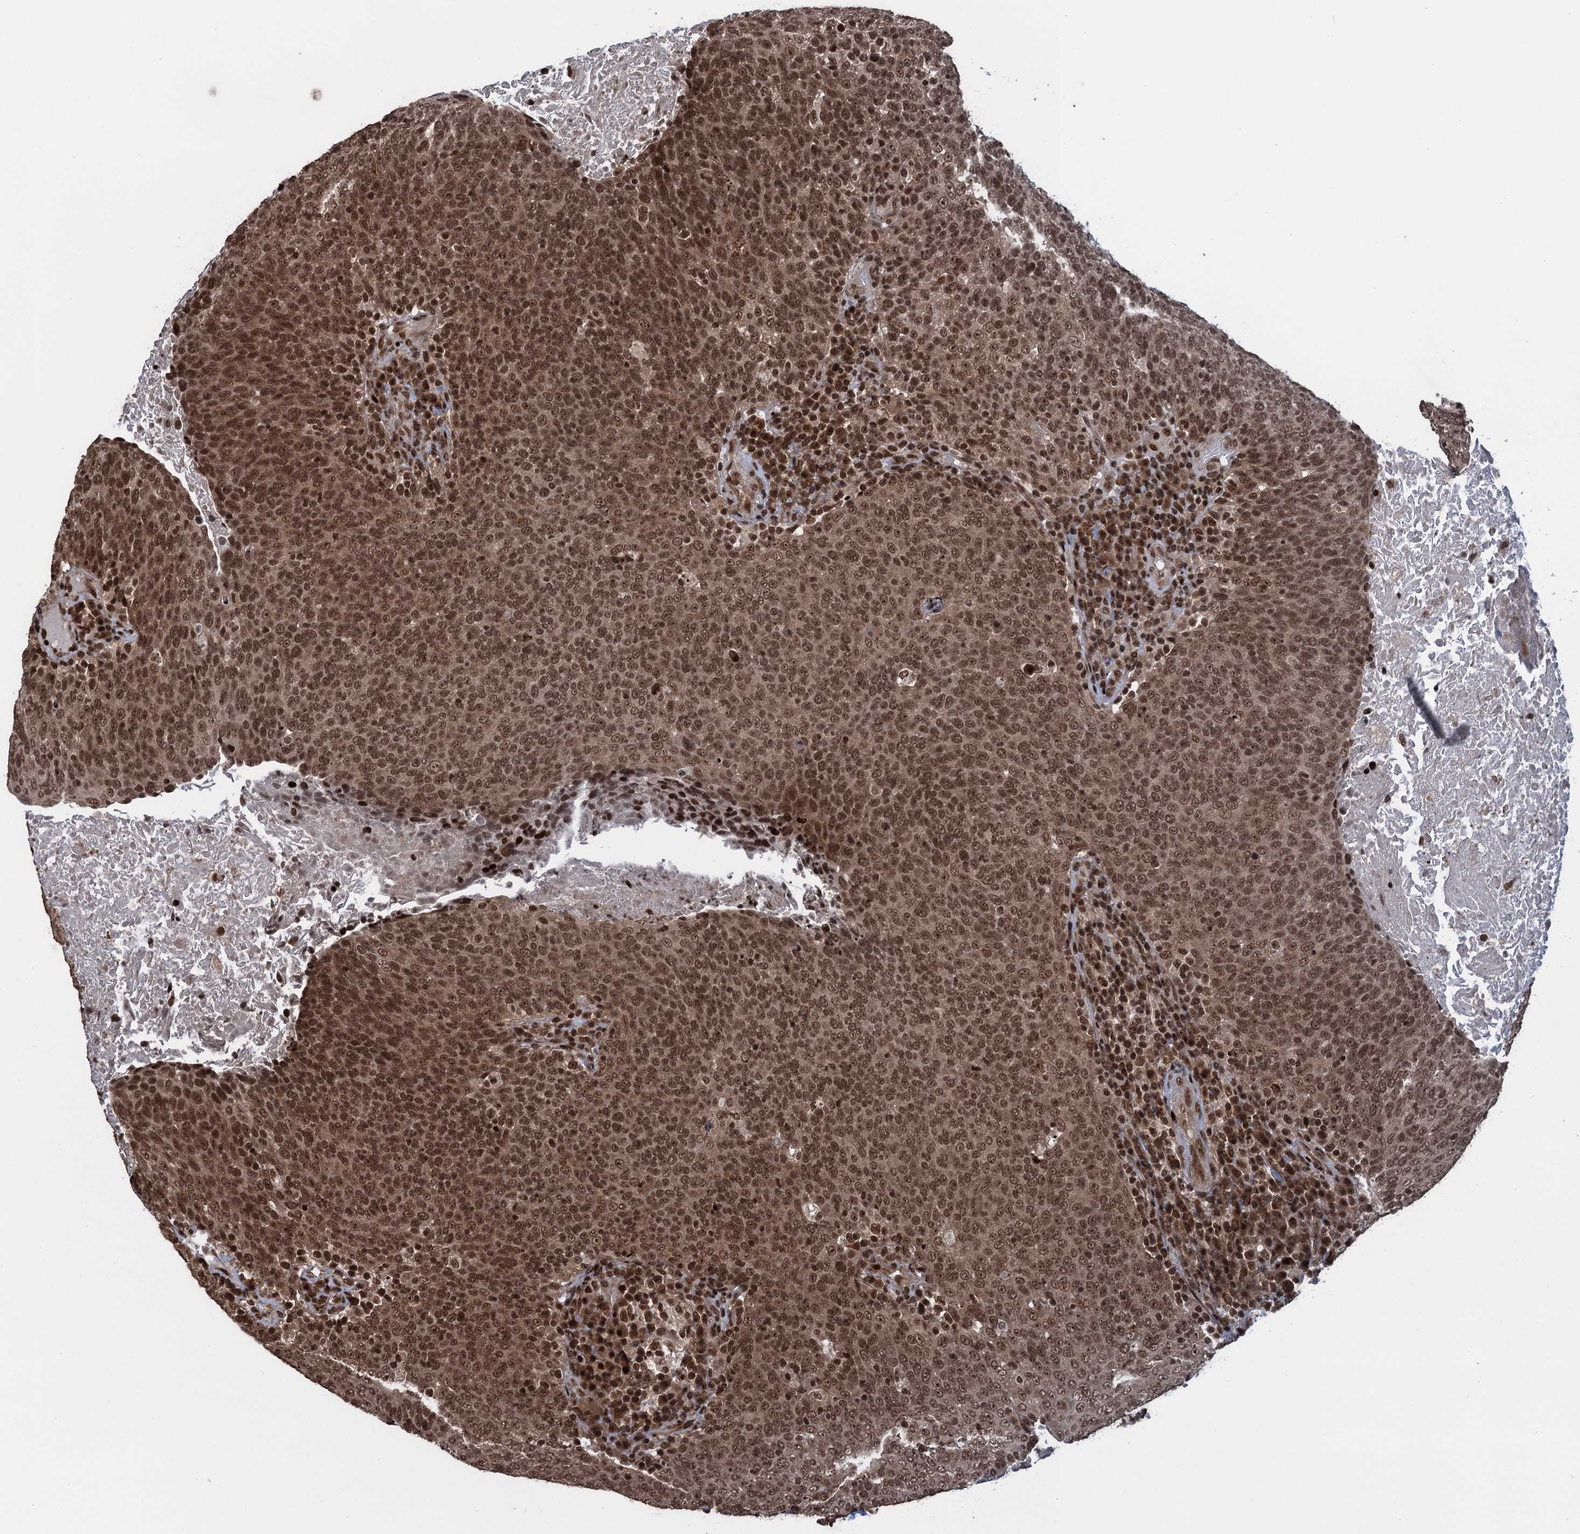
{"staining": {"intensity": "moderate", "quantity": ">75%", "location": "cytoplasmic/membranous,nuclear"}, "tissue": "head and neck cancer", "cell_type": "Tumor cells", "image_type": "cancer", "snomed": [{"axis": "morphology", "description": "Squamous cell carcinoma, NOS"}, {"axis": "morphology", "description": "Squamous cell carcinoma, metastatic, NOS"}, {"axis": "topography", "description": "Lymph node"}, {"axis": "topography", "description": "Head-Neck"}], "caption": "Approximately >75% of tumor cells in human head and neck cancer show moderate cytoplasmic/membranous and nuclear protein staining as visualized by brown immunohistochemical staining.", "gene": "ZNF169", "patient": {"sex": "male", "age": 62}}